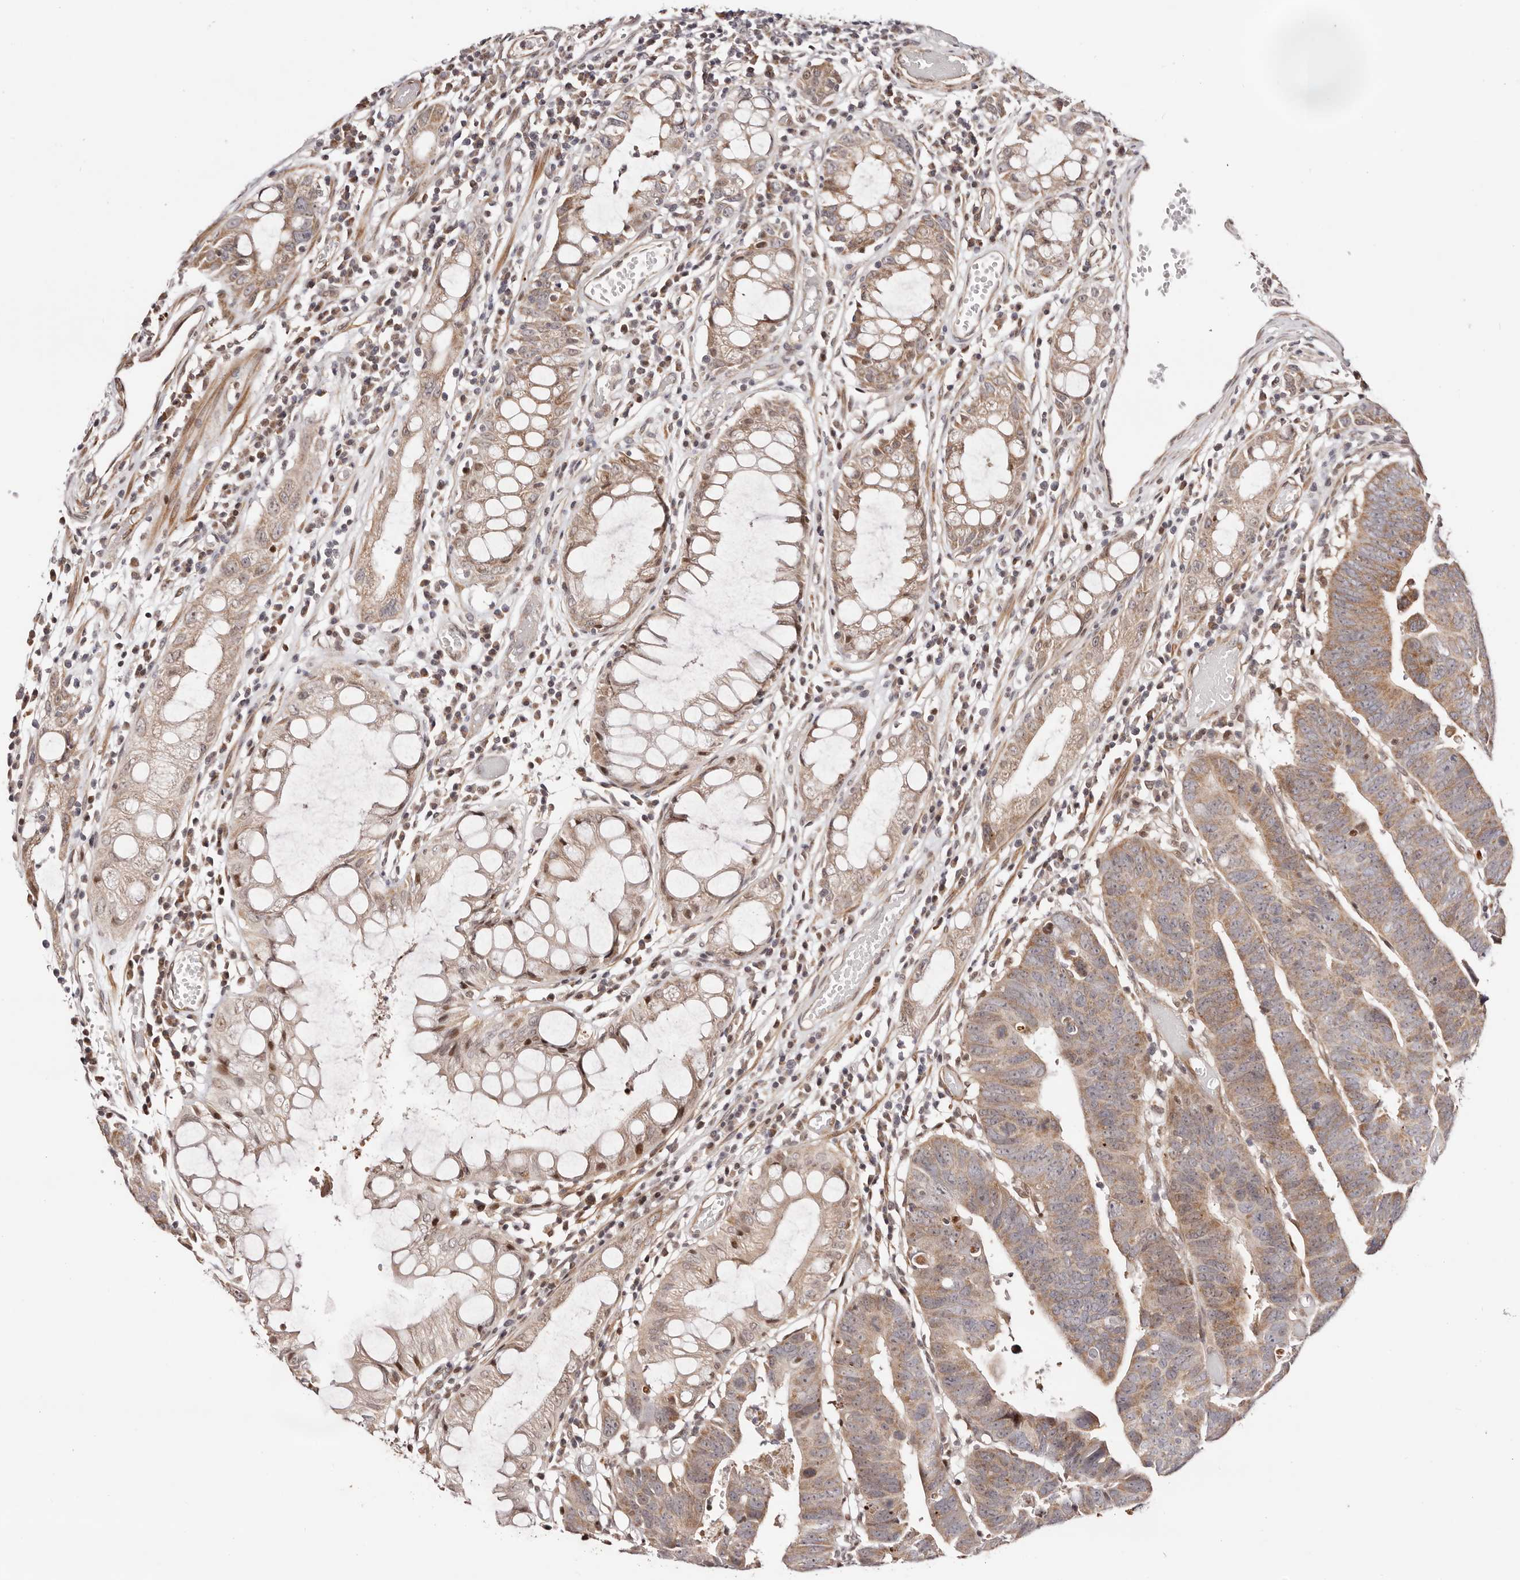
{"staining": {"intensity": "moderate", "quantity": ">75%", "location": "cytoplasmic/membranous"}, "tissue": "colorectal cancer", "cell_type": "Tumor cells", "image_type": "cancer", "snomed": [{"axis": "morphology", "description": "Adenocarcinoma, NOS"}, {"axis": "topography", "description": "Rectum"}], "caption": "About >75% of tumor cells in human colorectal cancer (adenocarcinoma) demonstrate moderate cytoplasmic/membranous protein staining as visualized by brown immunohistochemical staining.", "gene": "HIVEP3", "patient": {"sex": "female", "age": 65}}